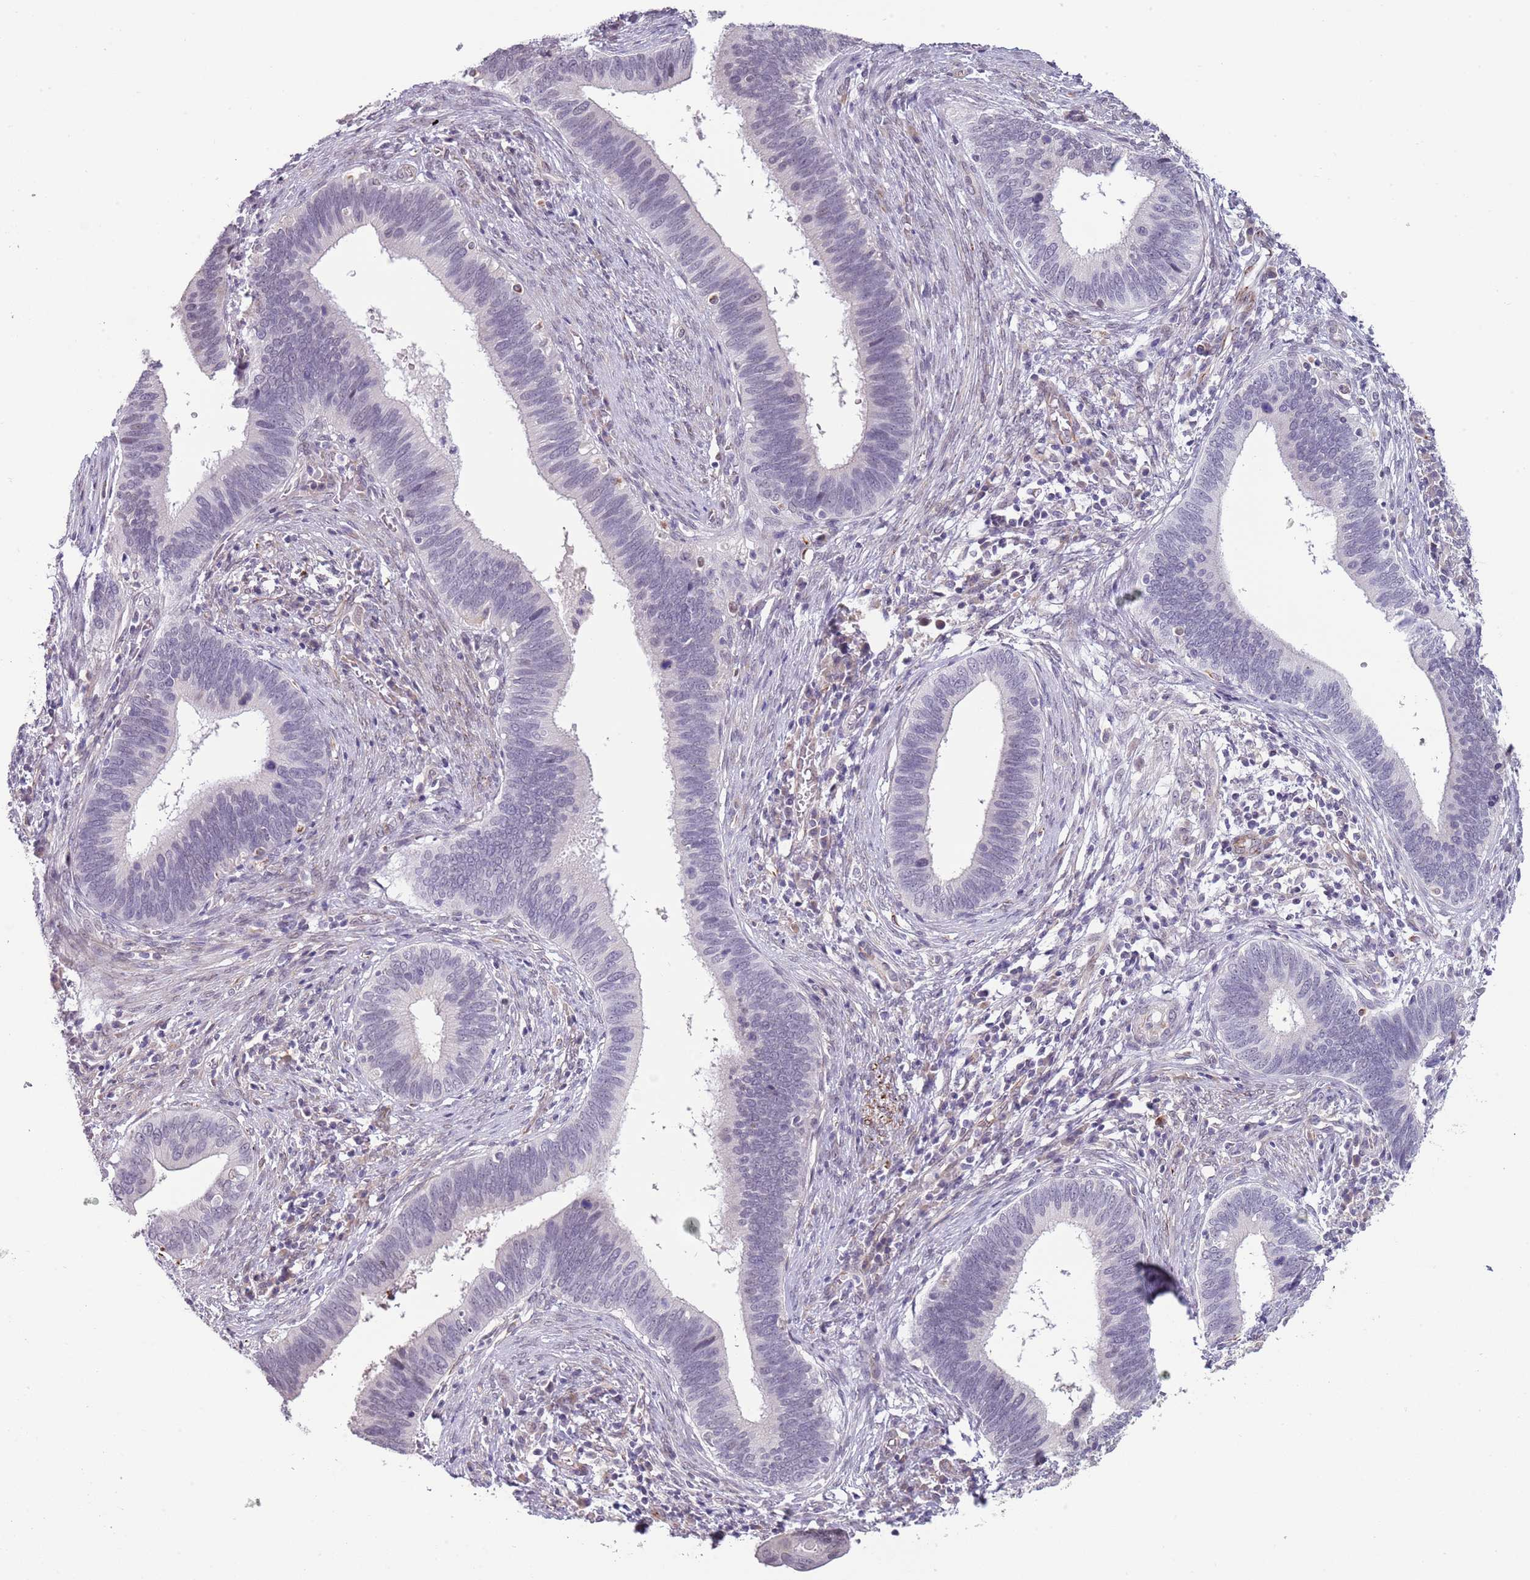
{"staining": {"intensity": "negative", "quantity": "none", "location": "none"}, "tissue": "cervical cancer", "cell_type": "Tumor cells", "image_type": "cancer", "snomed": [{"axis": "morphology", "description": "Adenocarcinoma, NOS"}, {"axis": "topography", "description": "Cervix"}], "caption": "This image is of cervical cancer stained with immunohistochemistry to label a protein in brown with the nuclei are counter-stained blue. There is no staining in tumor cells.", "gene": "NBPF3", "patient": {"sex": "female", "age": 42}}